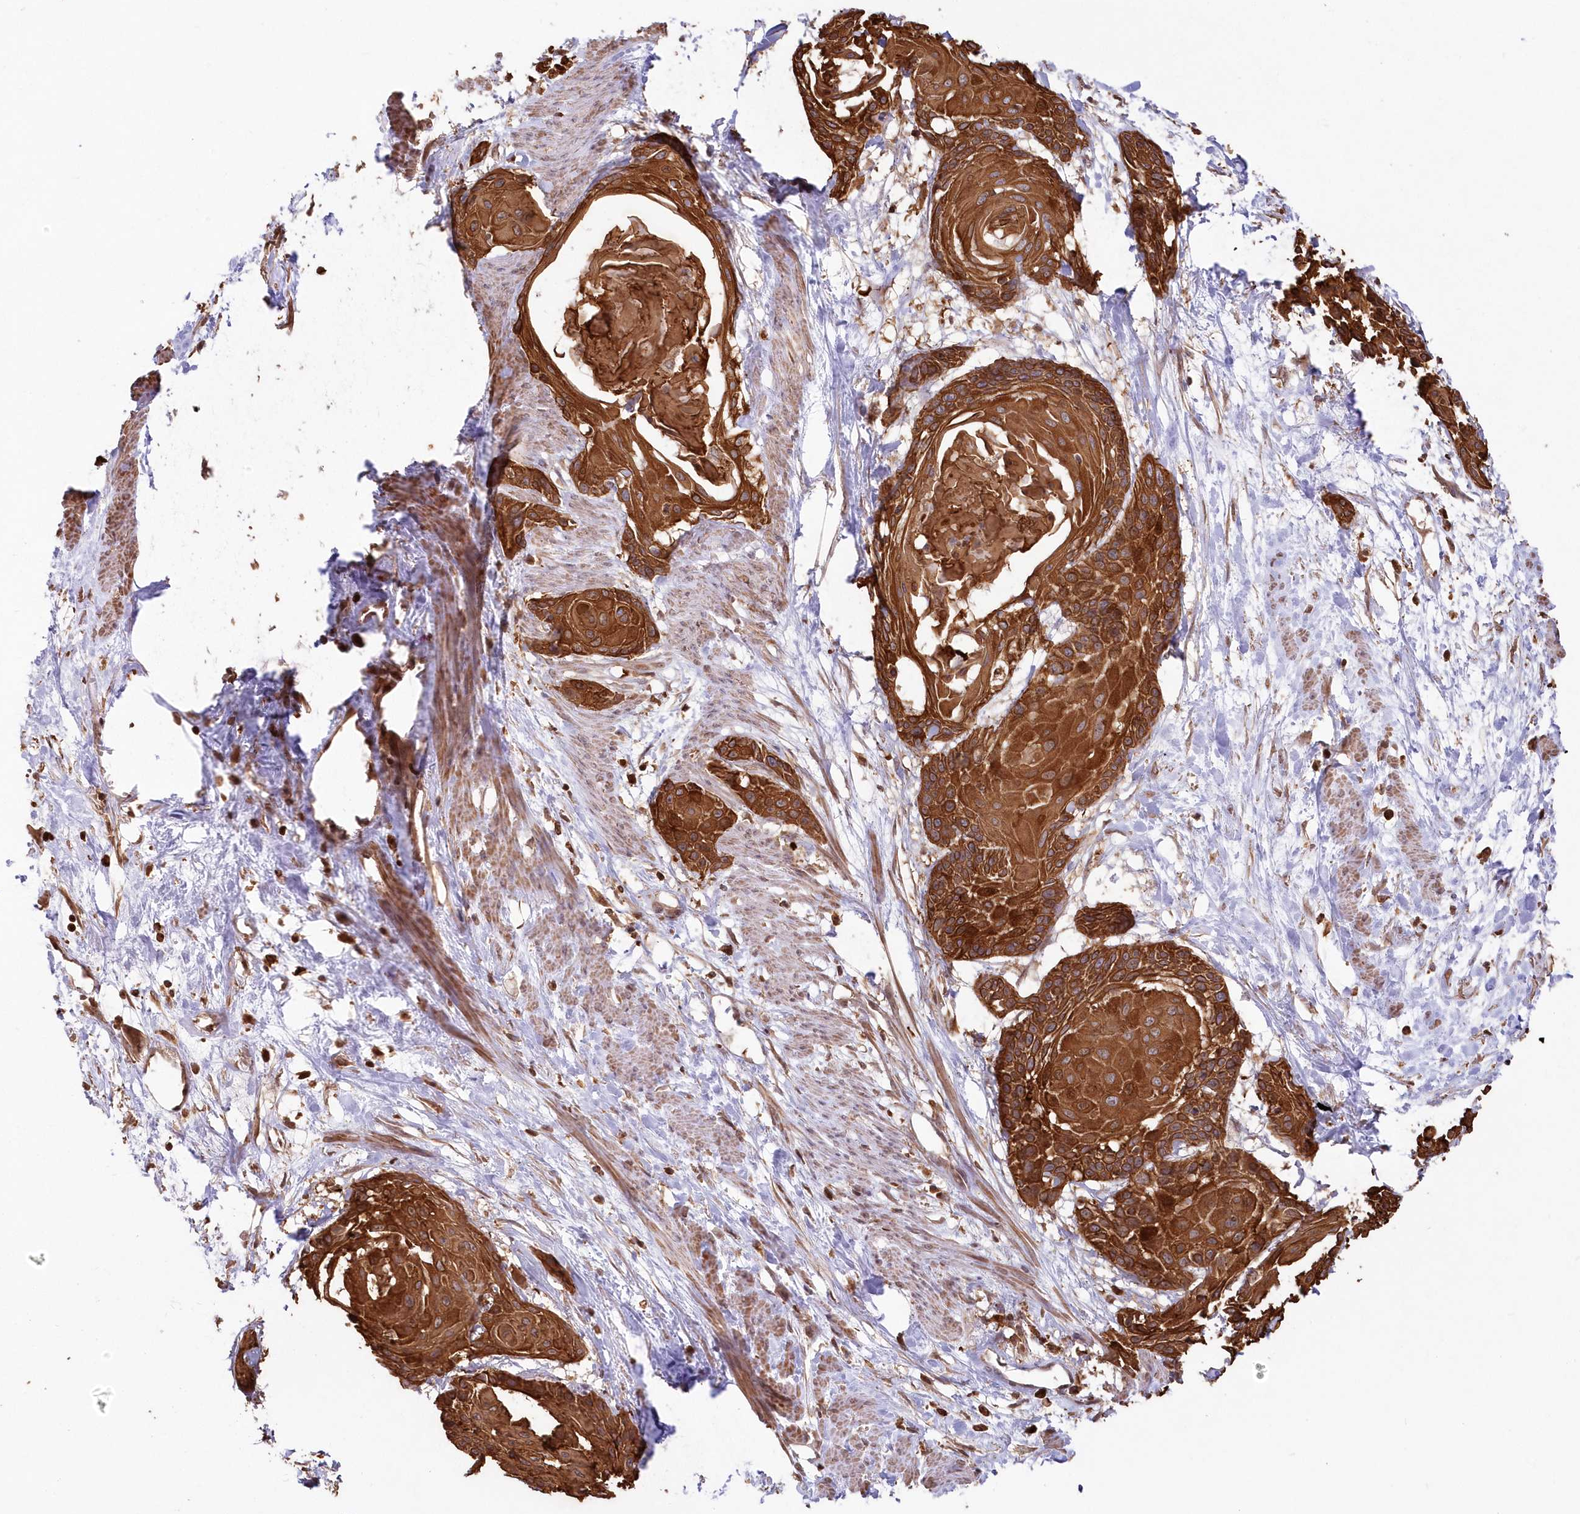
{"staining": {"intensity": "strong", "quantity": ">75%", "location": "cytoplasmic/membranous"}, "tissue": "cervical cancer", "cell_type": "Tumor cells", "image_type": "cancer", "snomed": [{"axis": "morphology", "description": "Squamous cell carcinoma, NOS"}, {"axis": "topography", "description": "Cervix"}], "caption": "This is an image of immunohistochemistry staining of cervical cancer, which shows strong positivity in the cytoplasmic/membranous of tumor cells.", "gene": "SNED1", "patient": {"sex": "female", "age": 57}}